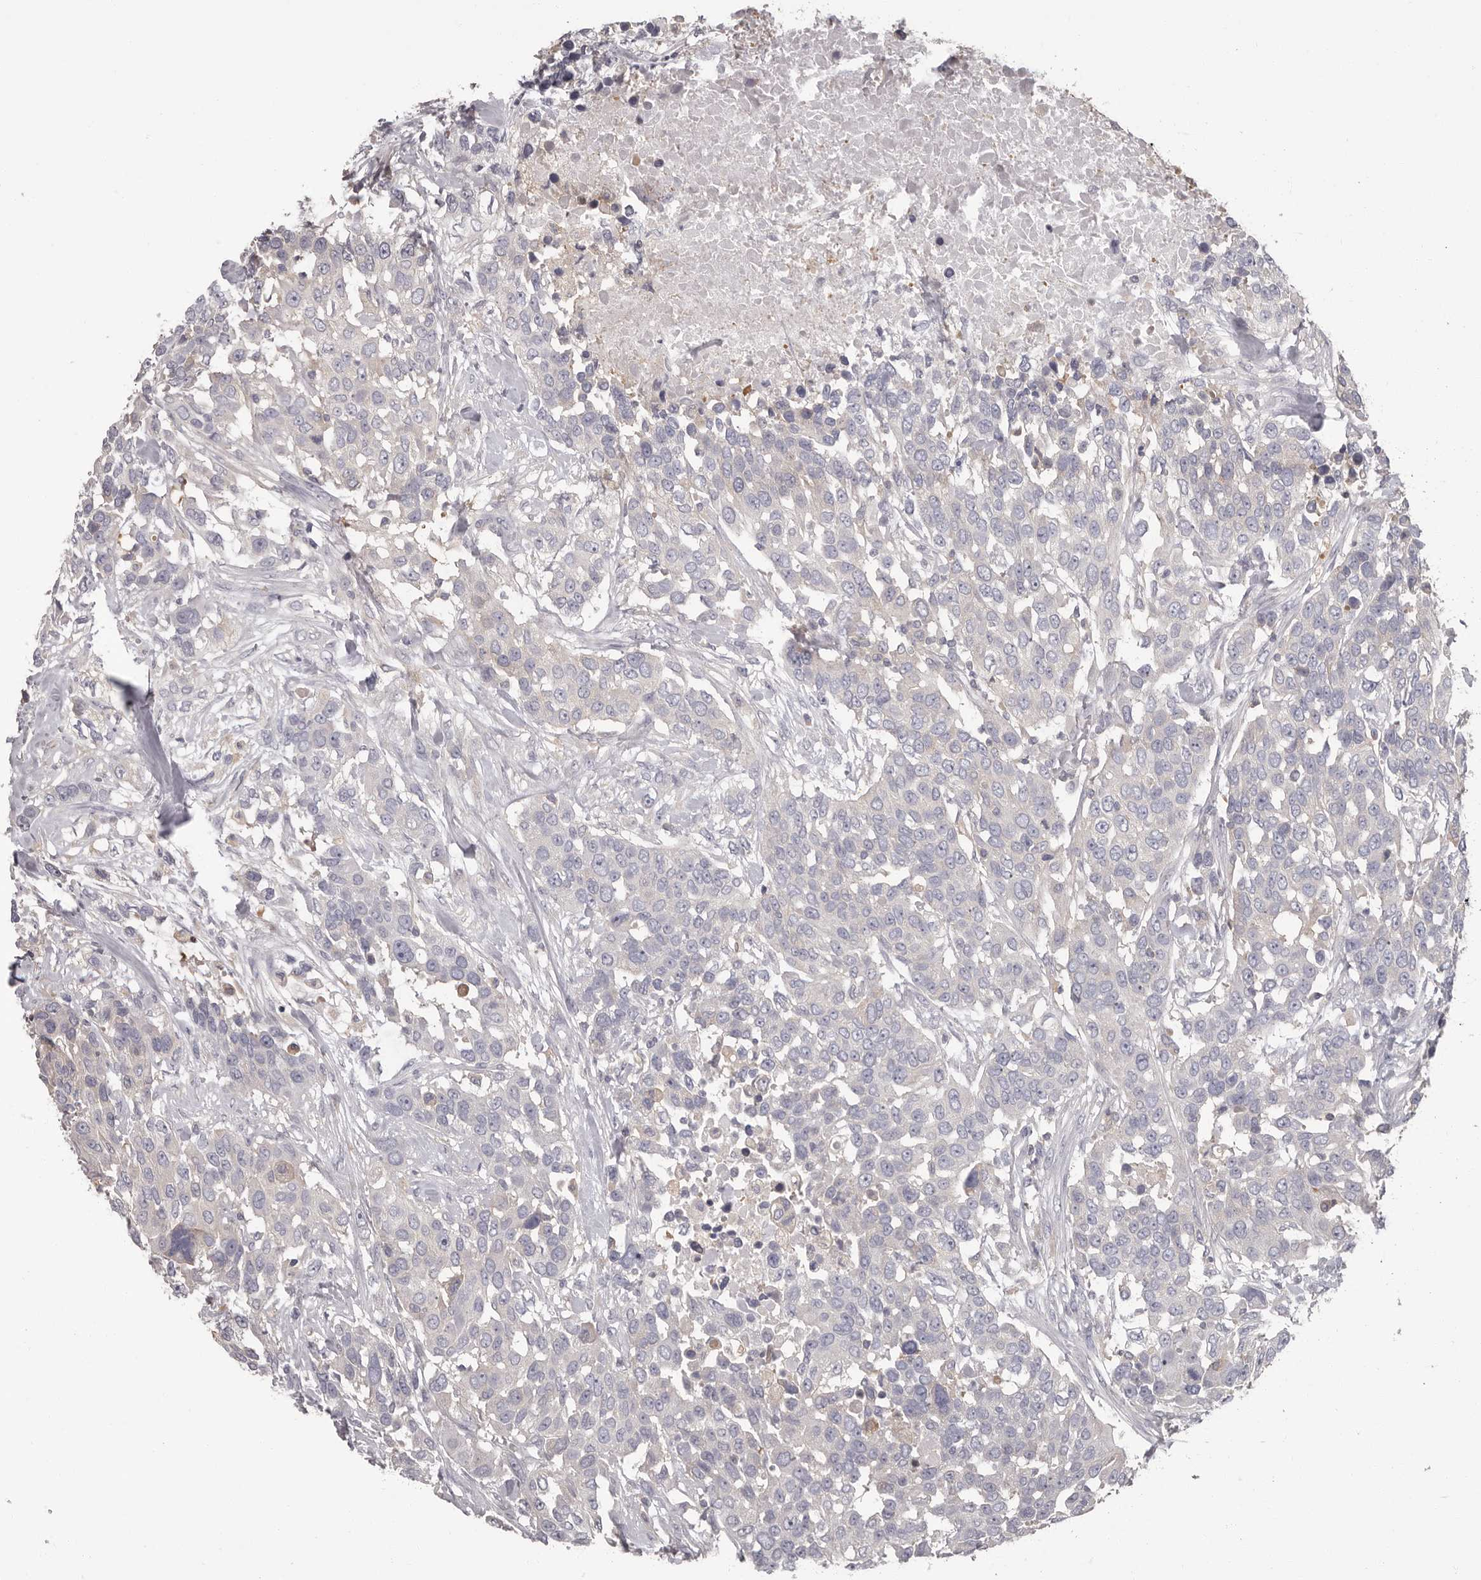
{"staining": {"intensity": "negative", "quantity": "none", "location": "none"}, "tissue": "urothelial cancer", "cell_type": "Tumor cells", "image_type": "cancer", "snomed": [{"axis": "morphology", "description": "Urothelial carcinoma, High grade"}, {"axis": "topography", "description": "Urinary bladder"}], "caption": "Immunohistochemistry of urothelial cancer reveals no positivity in tumor cells.", "gene": "APEH", "patient": {"sex": "female", "age": 80}}